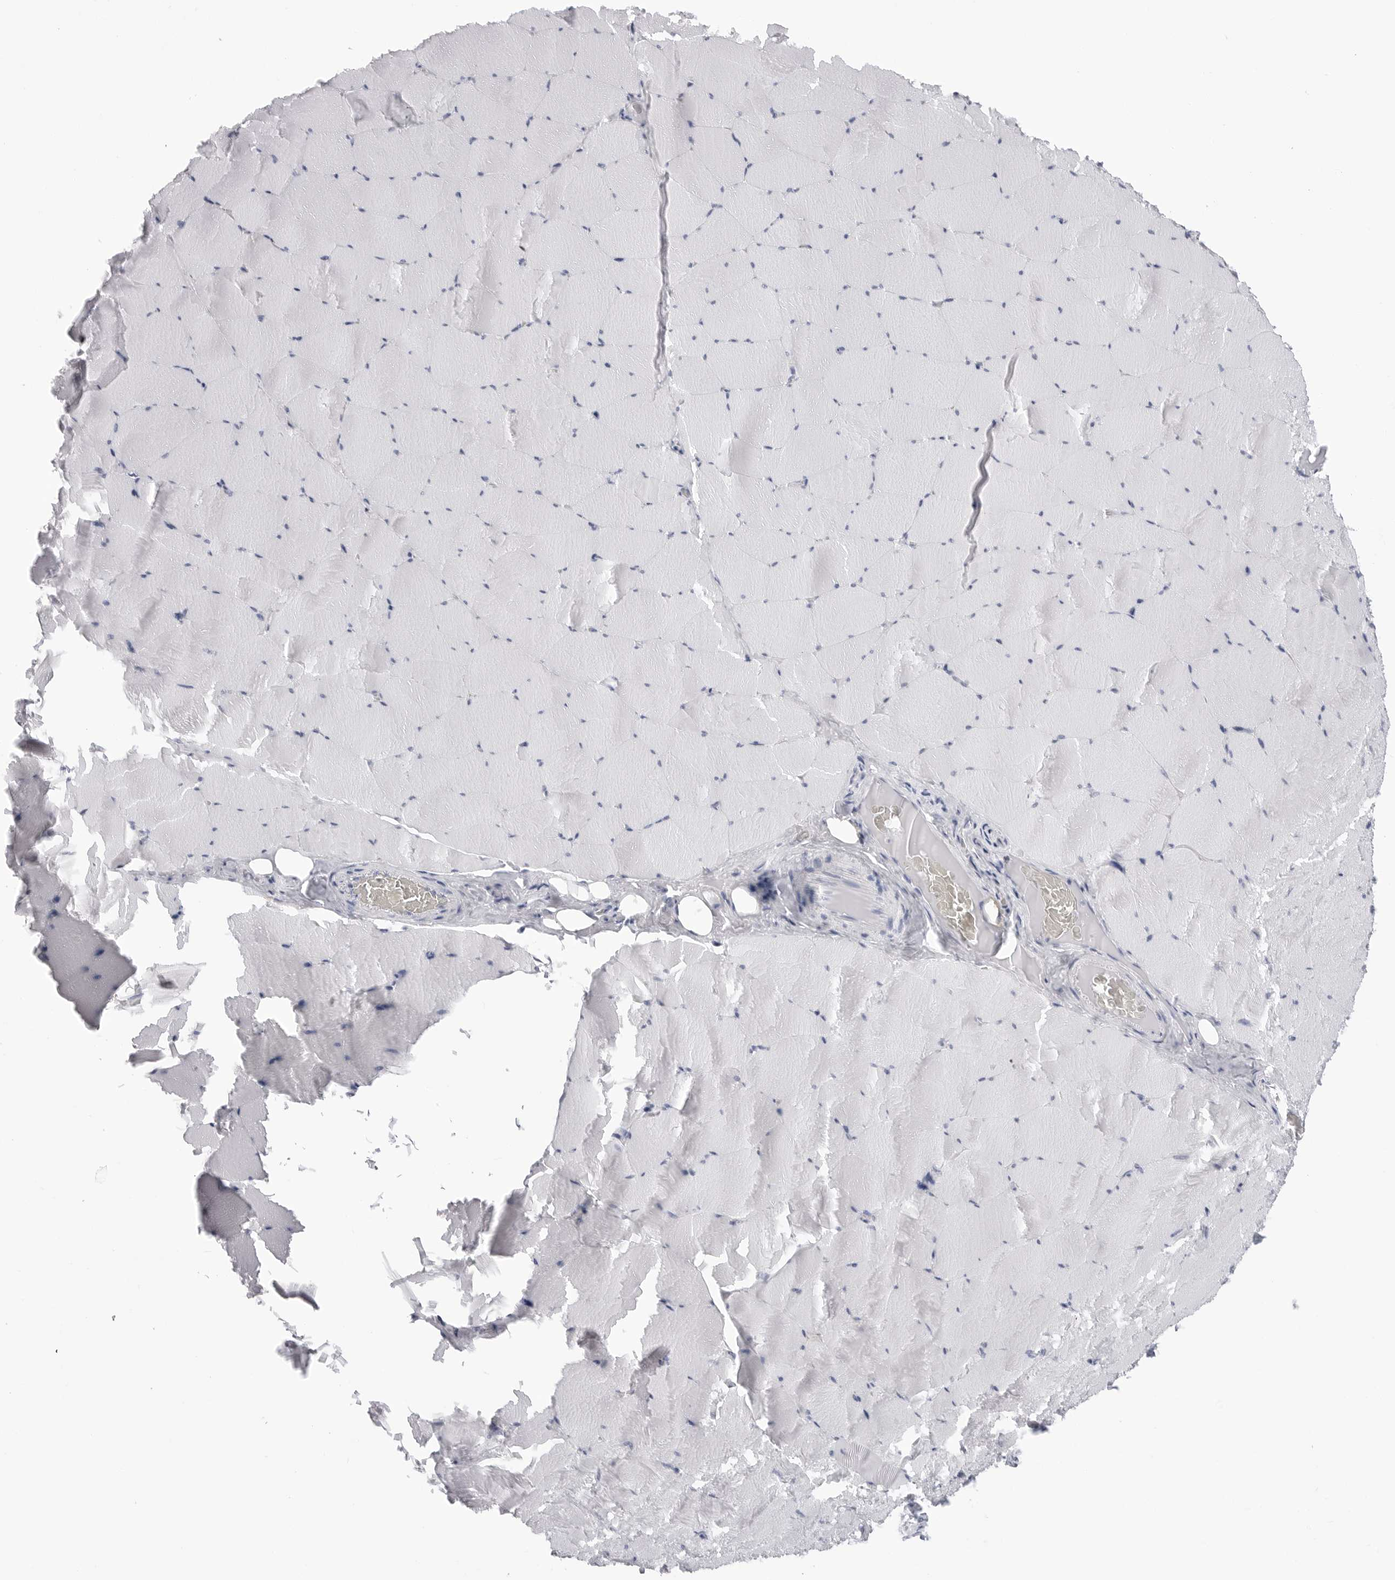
{"staining": {"intensity": "negative", "quantity": "none", "location": "none"}, "tissue": "skeletal muscle", "cell_type": "Myocytes", "image_type": "normal", "snomed": [{"axis": "morphology", "description": "Normal tissue, NOS"}, {"axis": "topography", "description": "Skeletal muscle"}], "caption": "Immunohistochemical staining of benign human skeletal muscle reveals no significant positivity in myocytes. (DAB (3,3'-diaminobenzidine) immunohistochemistry visualized using brightfield microscopy, high magnification).", "gene": "PGA3", "patient": {"sex": "male", "age": 62}}